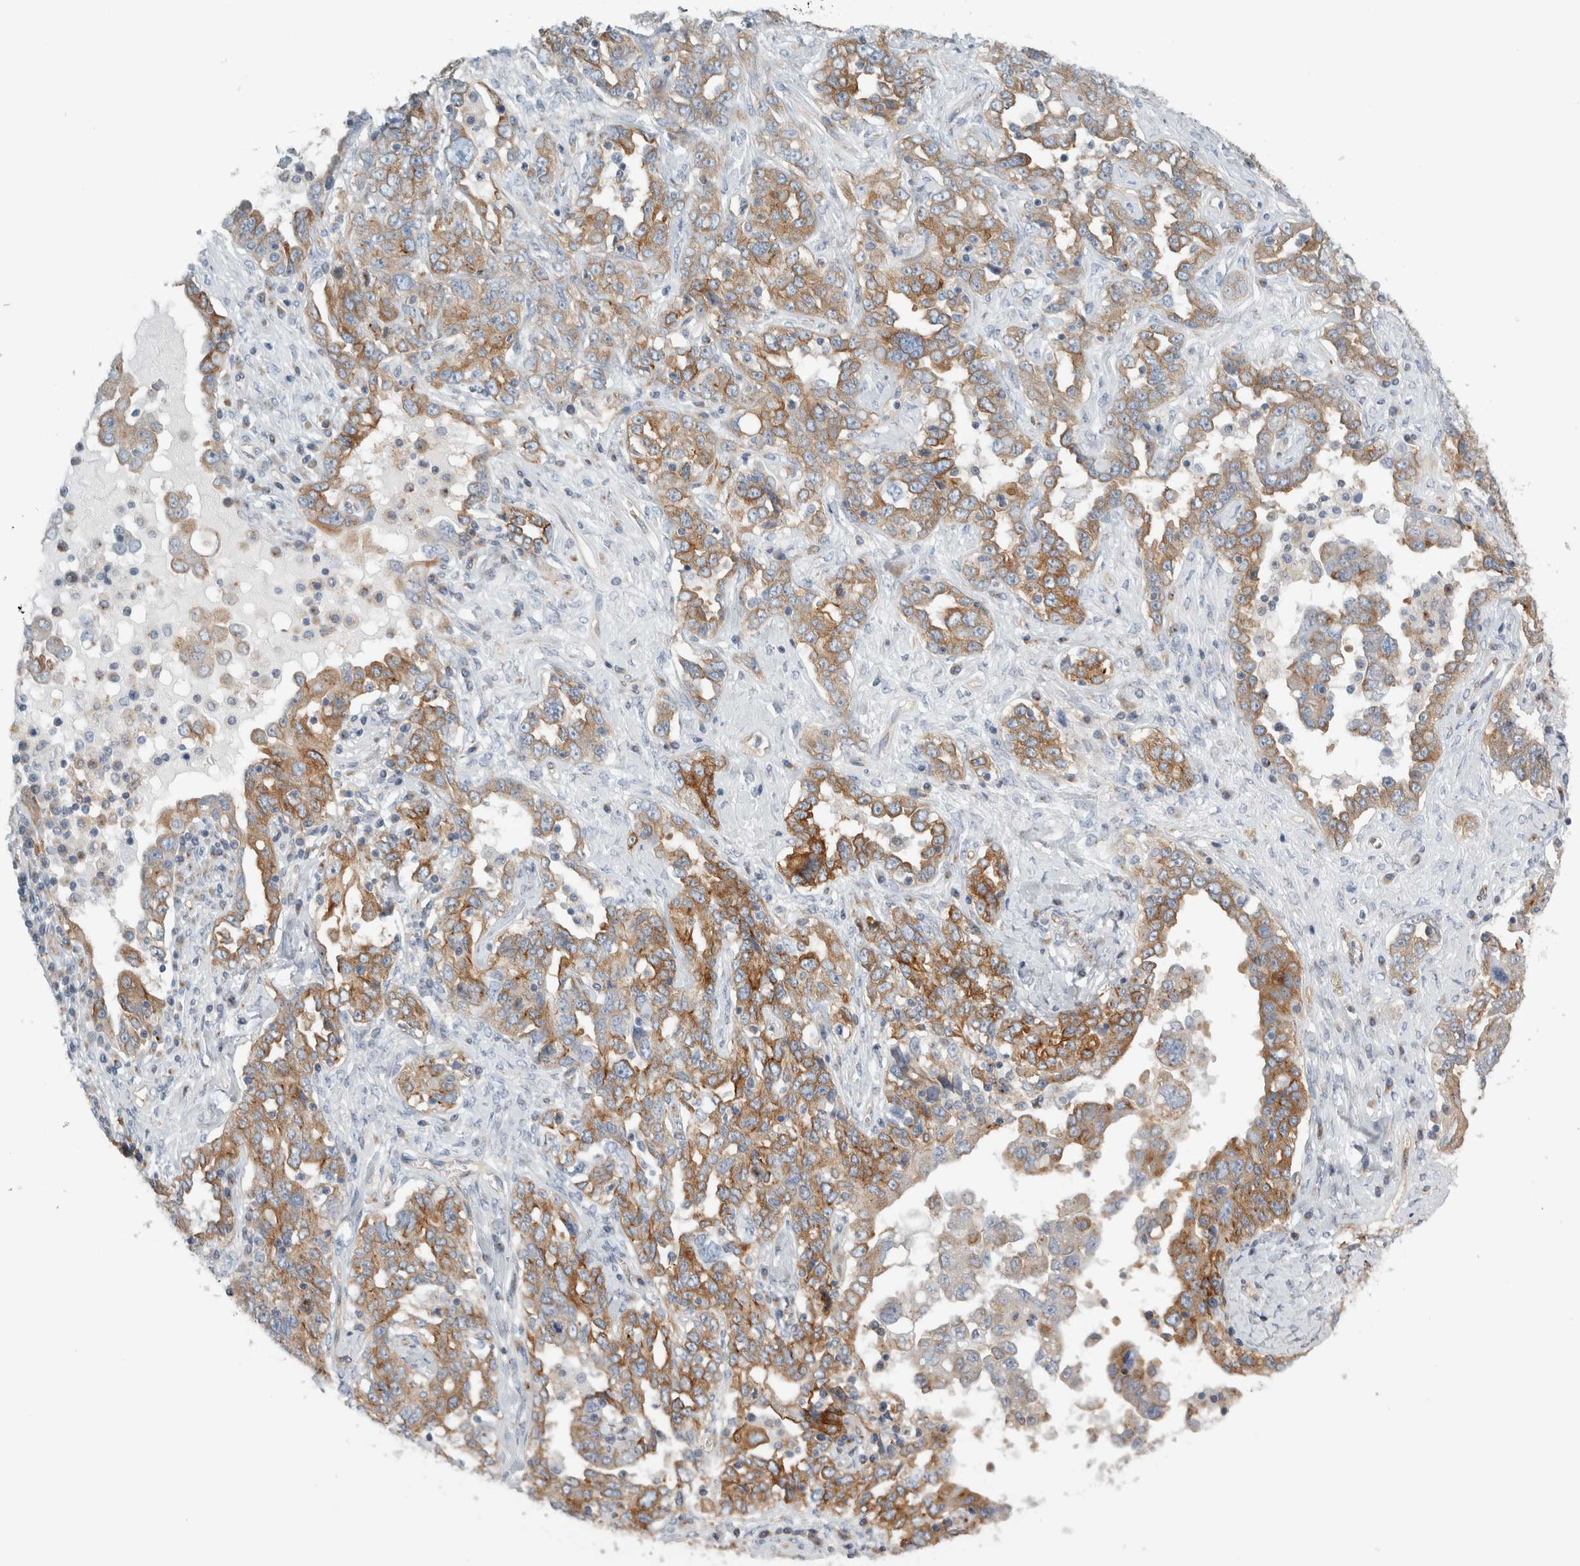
{"staining": {"intensity": "moderate", "quantity": ">75%", "location": "cytoplasmic/membranous"}, "tissue": "ovarian cancer", "cell_type": "Tumor cells", "image_type": "cancer", "snomed": [{"axis": "morphology", "description": "Carcinoma, endometroid"}, {"axis": "topography", "description": "Ovary"}], "caption": "Human endometroid carcinoma (ovarian) stained with a brown dye shows moderate cytoplasmic/membranous positive positivity in about >75% of tumor cells.", "gene": "PEX6", "patient": {"sex": "female", "age": 62}}